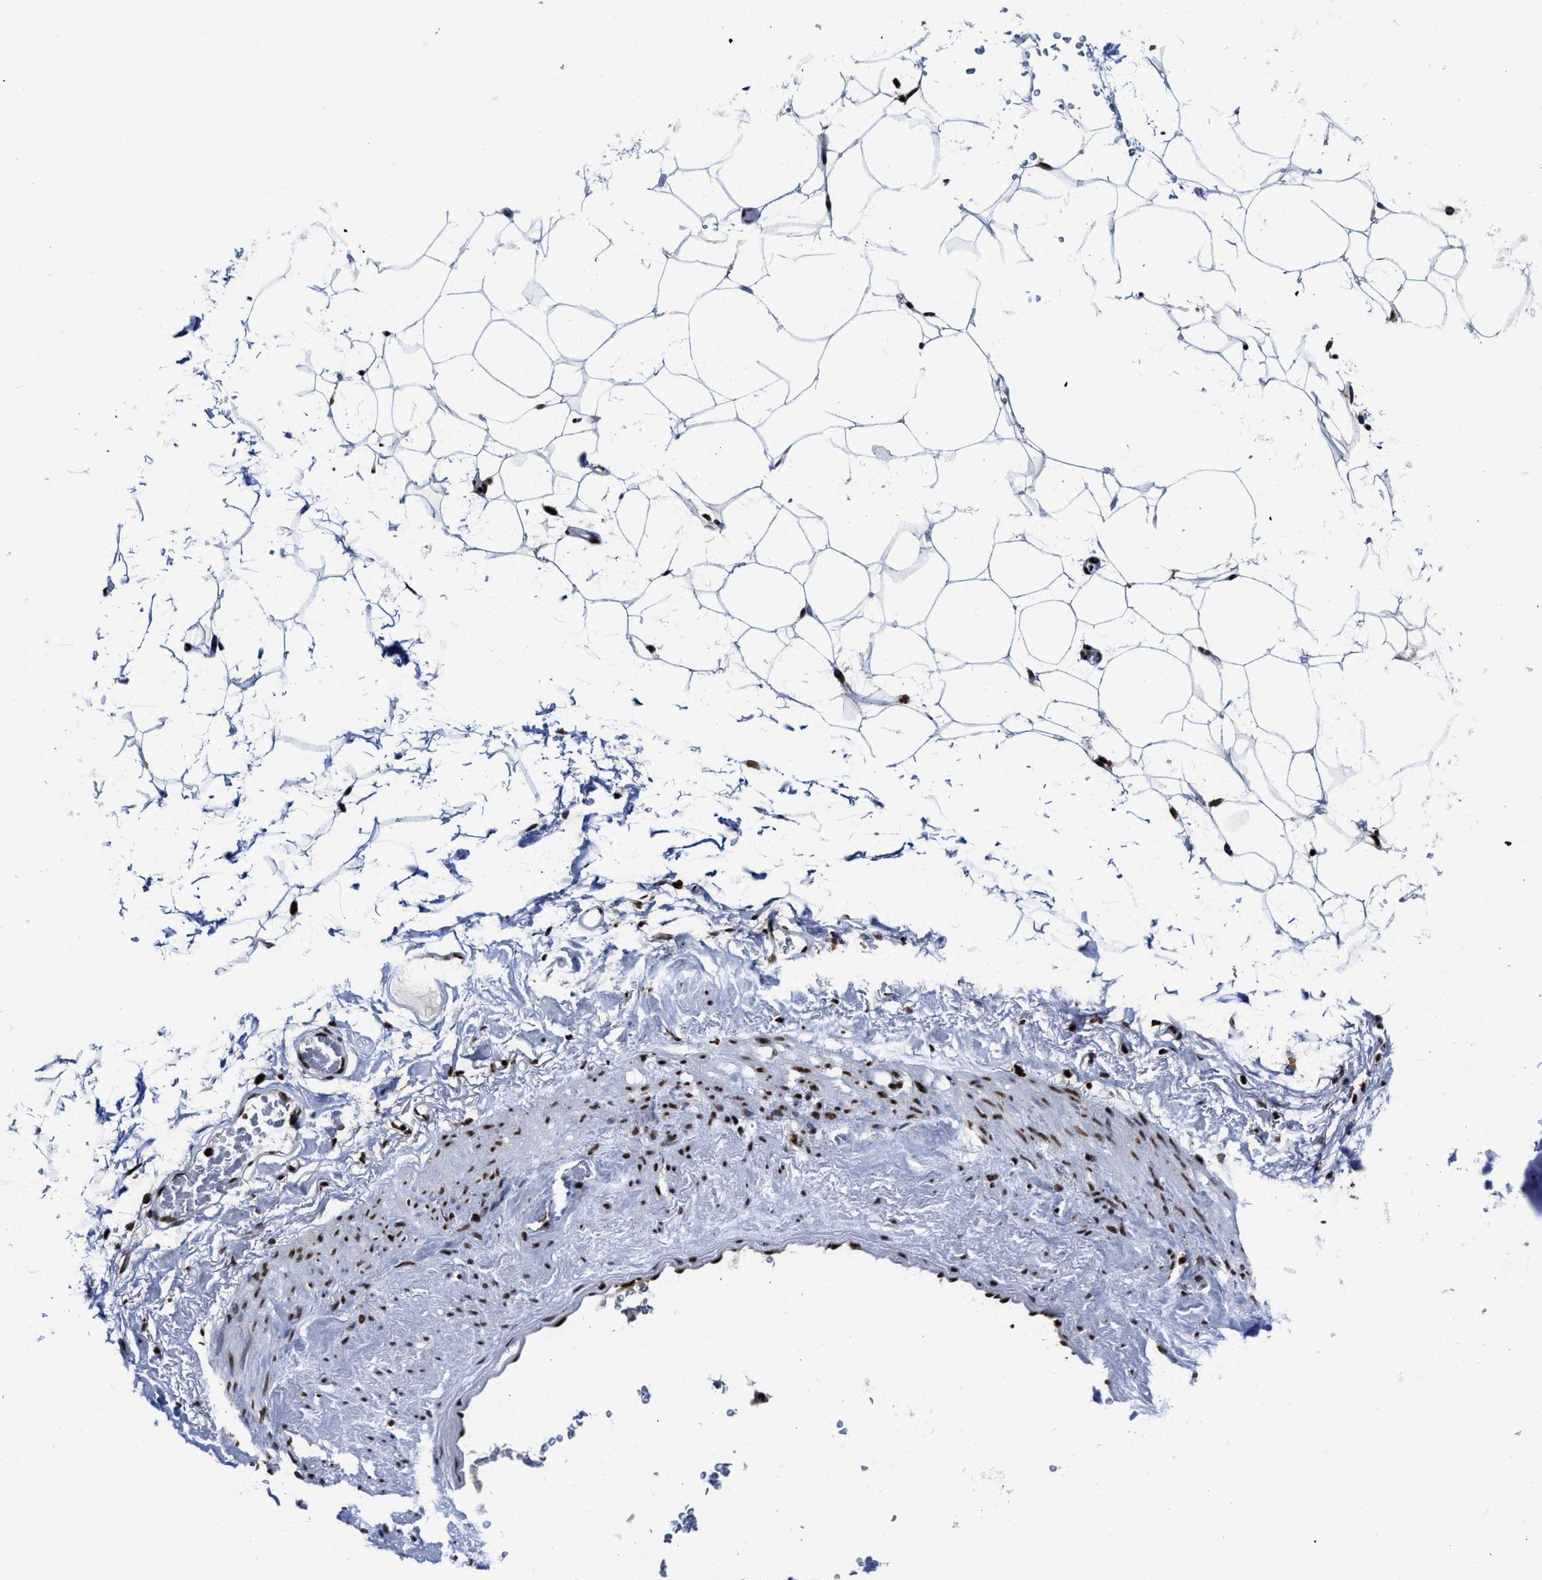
{"staining": {"intensity": "strong", "quantity": ">75%", "location": "nuclear"}, "tissue": "adipose tissue", "cell_type": "Adipocytes", "image_type": "normal", "snomed": [{"axis": "morphology", "description": "Normal tissue, NOS"}, {"axis": "topography", "description": "Breast"}, {"axis": "topography", "description": "Soft tissue"}], "caption": "Adipocytes show high levels of strong nuclear positivity in approximately >75% of cells in benign human adipose tissue.", "gene": "ALYREF", "patient": {"sex": "female", "age": 75}}